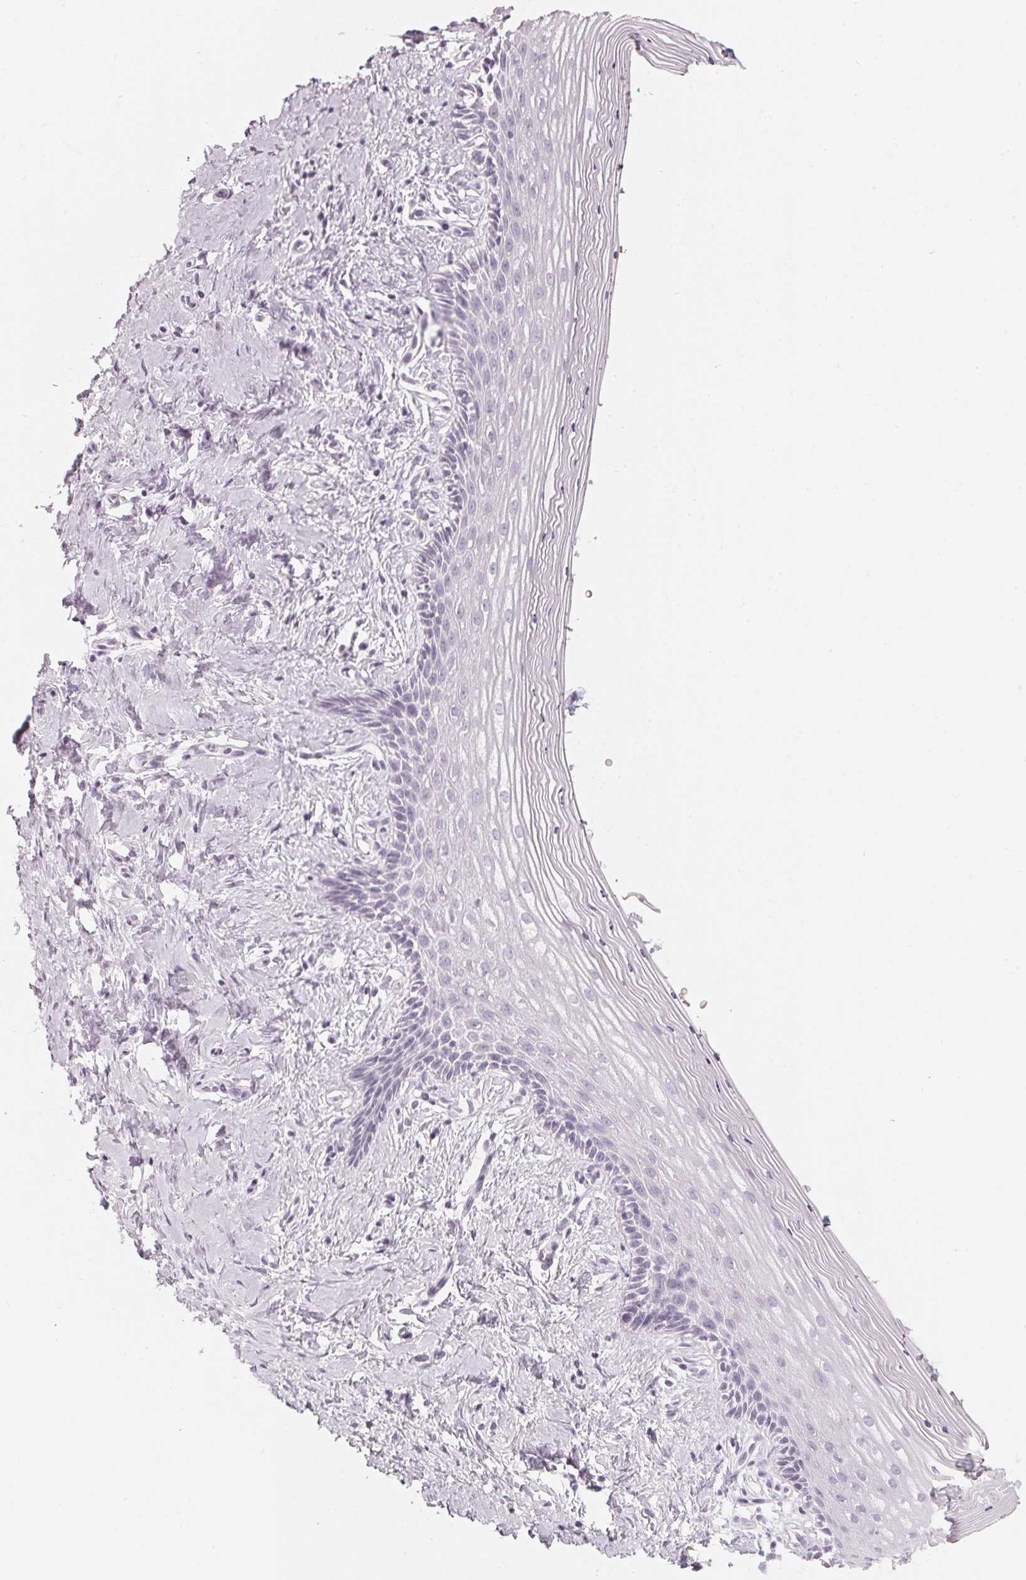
{"staining": {"intensity": "negative", "quantity": "none", "location": "none"}, "tissue": "vagina", "cell_type": "Squamous epithelial cells", "image_type": "normal", "snomed": [{"axis": "morphology", "description": "Normal tissue, NOS"}, {"axis": "topography", "description": "Vagina"}], "caption": "IHC of unremarkable human vagina reveals no staining in squamous epithelial cells.", "gene": "SLC22A8", "patient": {"sex": "female", "age": 42}}